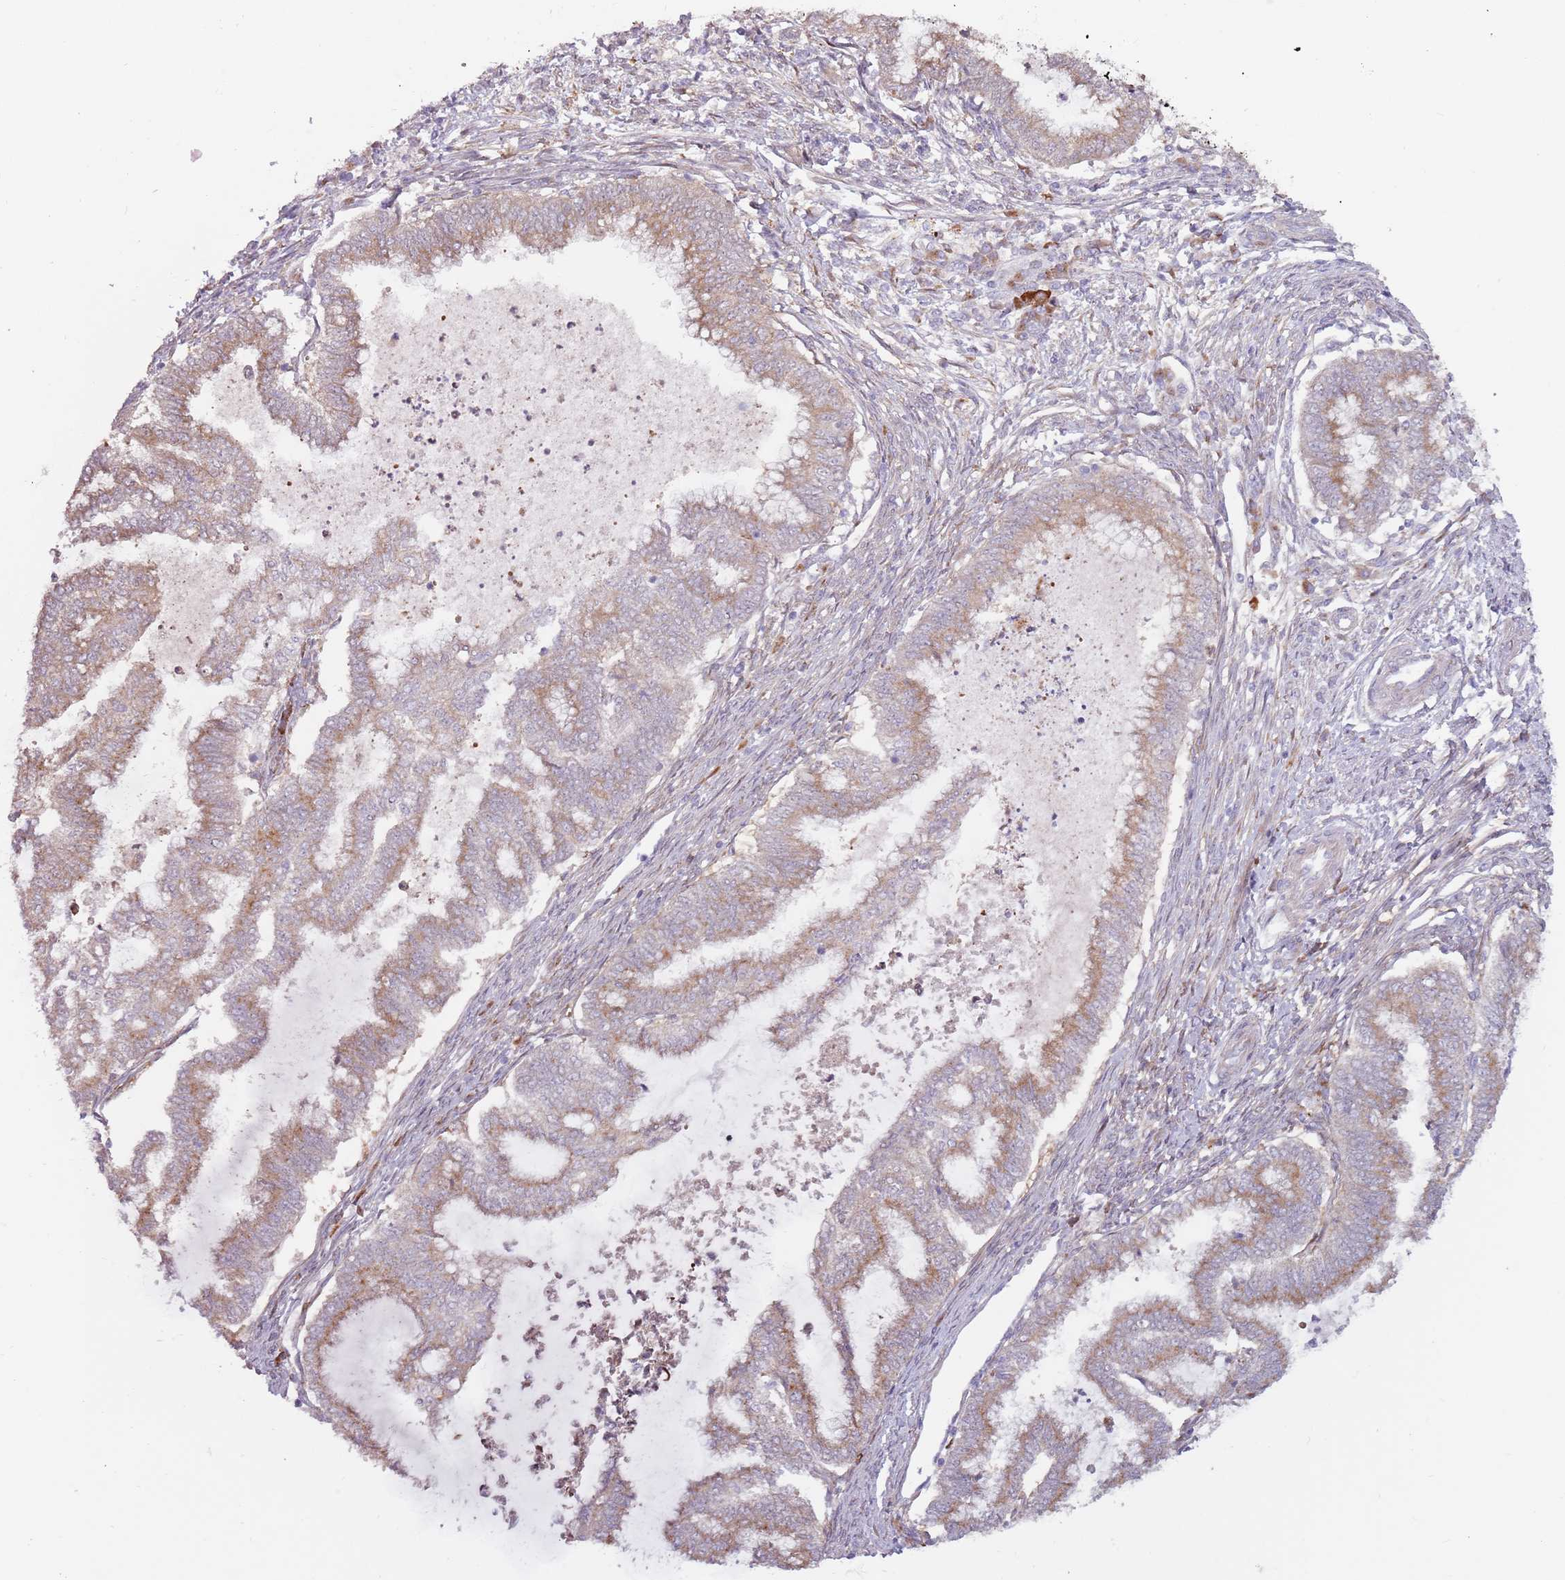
{"staining": {"intensity": "weak", "quantity": "25%-75%", "location": "cytoplasmic/membranous"}, "tissue": "endometrial cancer", "cell_type": "Tumor cells", "image_type": "cancer", "snomed": [{"axis": "morphology", "description": "Adenocarcinoma, NOS"}, {"axis": "topography", "description": "Endometrium"}], "caption": "This histopathology image demonstrates immunohistochemistry staining of endometrial cancer, with low weak cytoplasmic/membranous expression in about 25%-75% of tumor cells.", "gene": "CCDC150", "patient": {"sex": "female", "age": 79}}